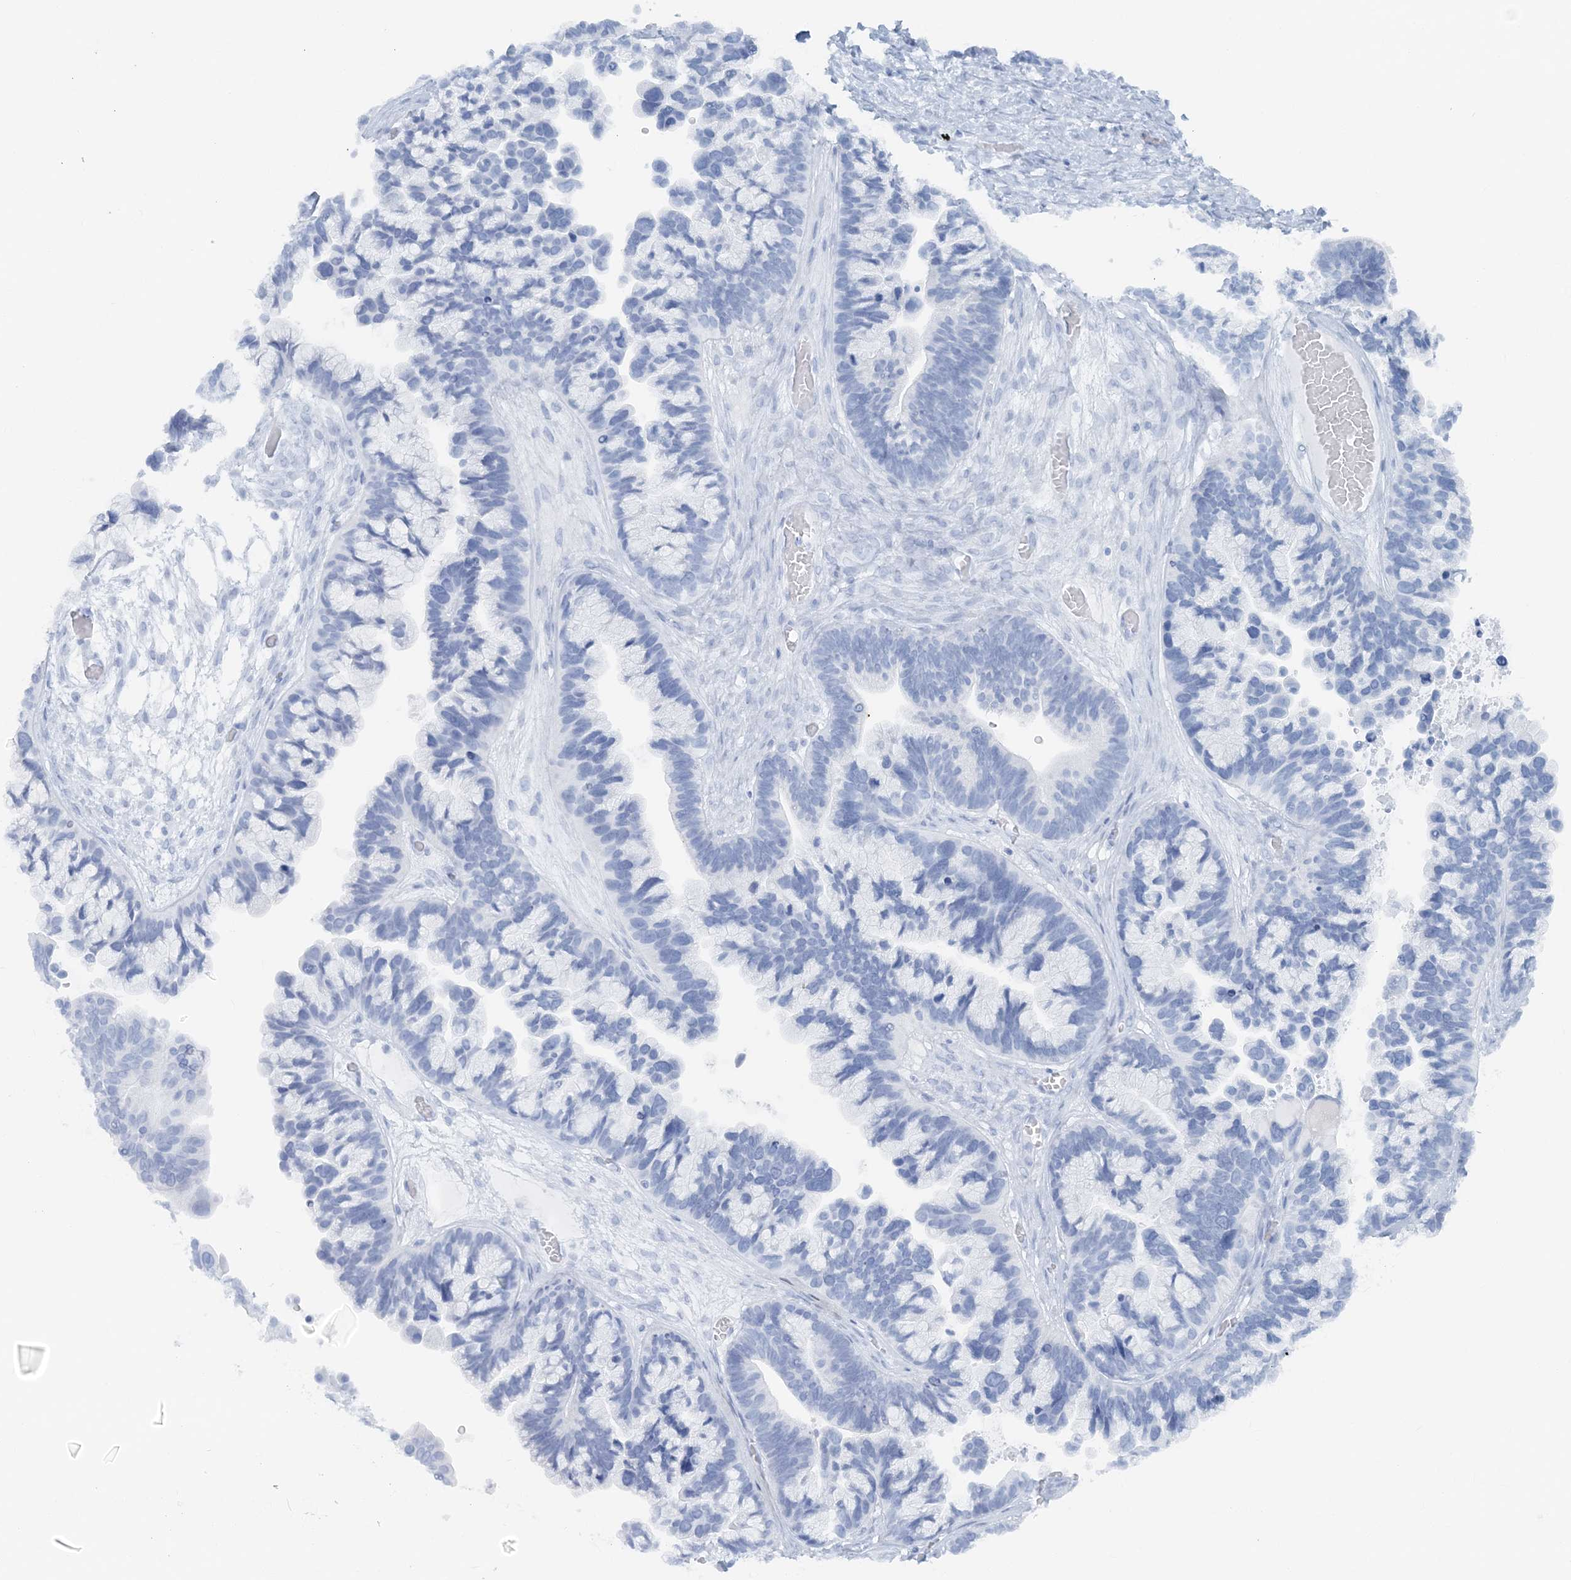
{"staining": {"intensity": "negative", "quantity": "none", "location": "none"}, "tissue": "ovarian cancer", "cell_type": "Tumor cells", "image_type": "cancer", "snomed": [{"axis": "morphology", "description": "Cystadenocarcinoma, serous, NOS"}, {"axis": "topography", "description": "Ovary"}], "caption": "There is no significant staining in tumor cells of ovarian cancer.", "gene": "ATP11A", "patient": {"sex": "female", "age": 56}}